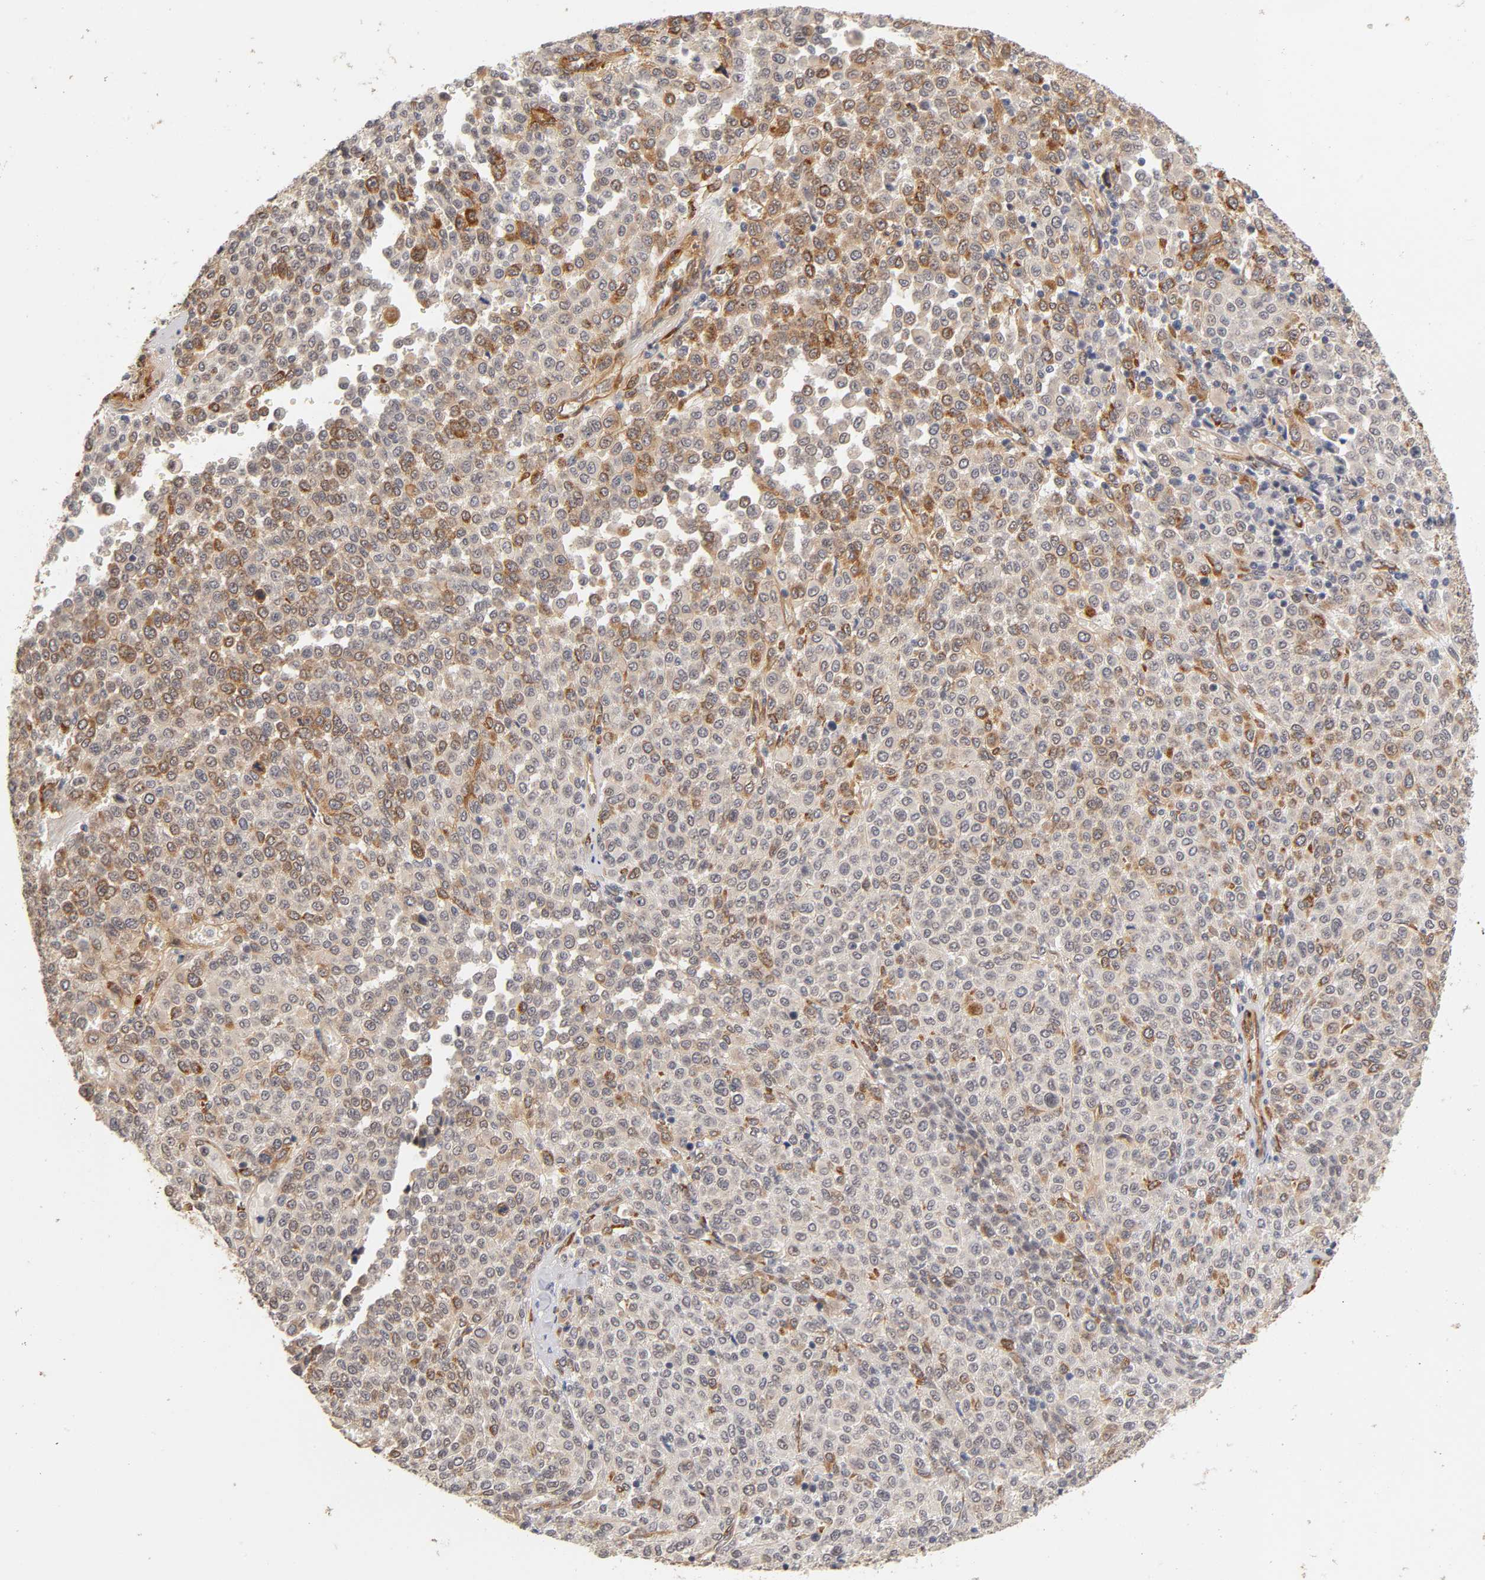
{"staining": {"intensity": "weak", "quantity": "25%-75%", "location": "cytoplasmic/membranous"}, "tissue": "melanoma", "cell_type": "Tumor cells", "image_type": "cancer", "snomed": [{"axis": "morphology", "description": "Malignant melanoma, Metastatic site"}, {"axis": "topography", "description": "Pancreas"}], "caption": "Protein analysis of malignant melanoma (metastatic site) tissue reveals weak cytoplasmic/membranous expression in approximately 25%-75% of tumor cells.", "gene": "LAMB1", "patient": {"sex": "female", "age": 30}}